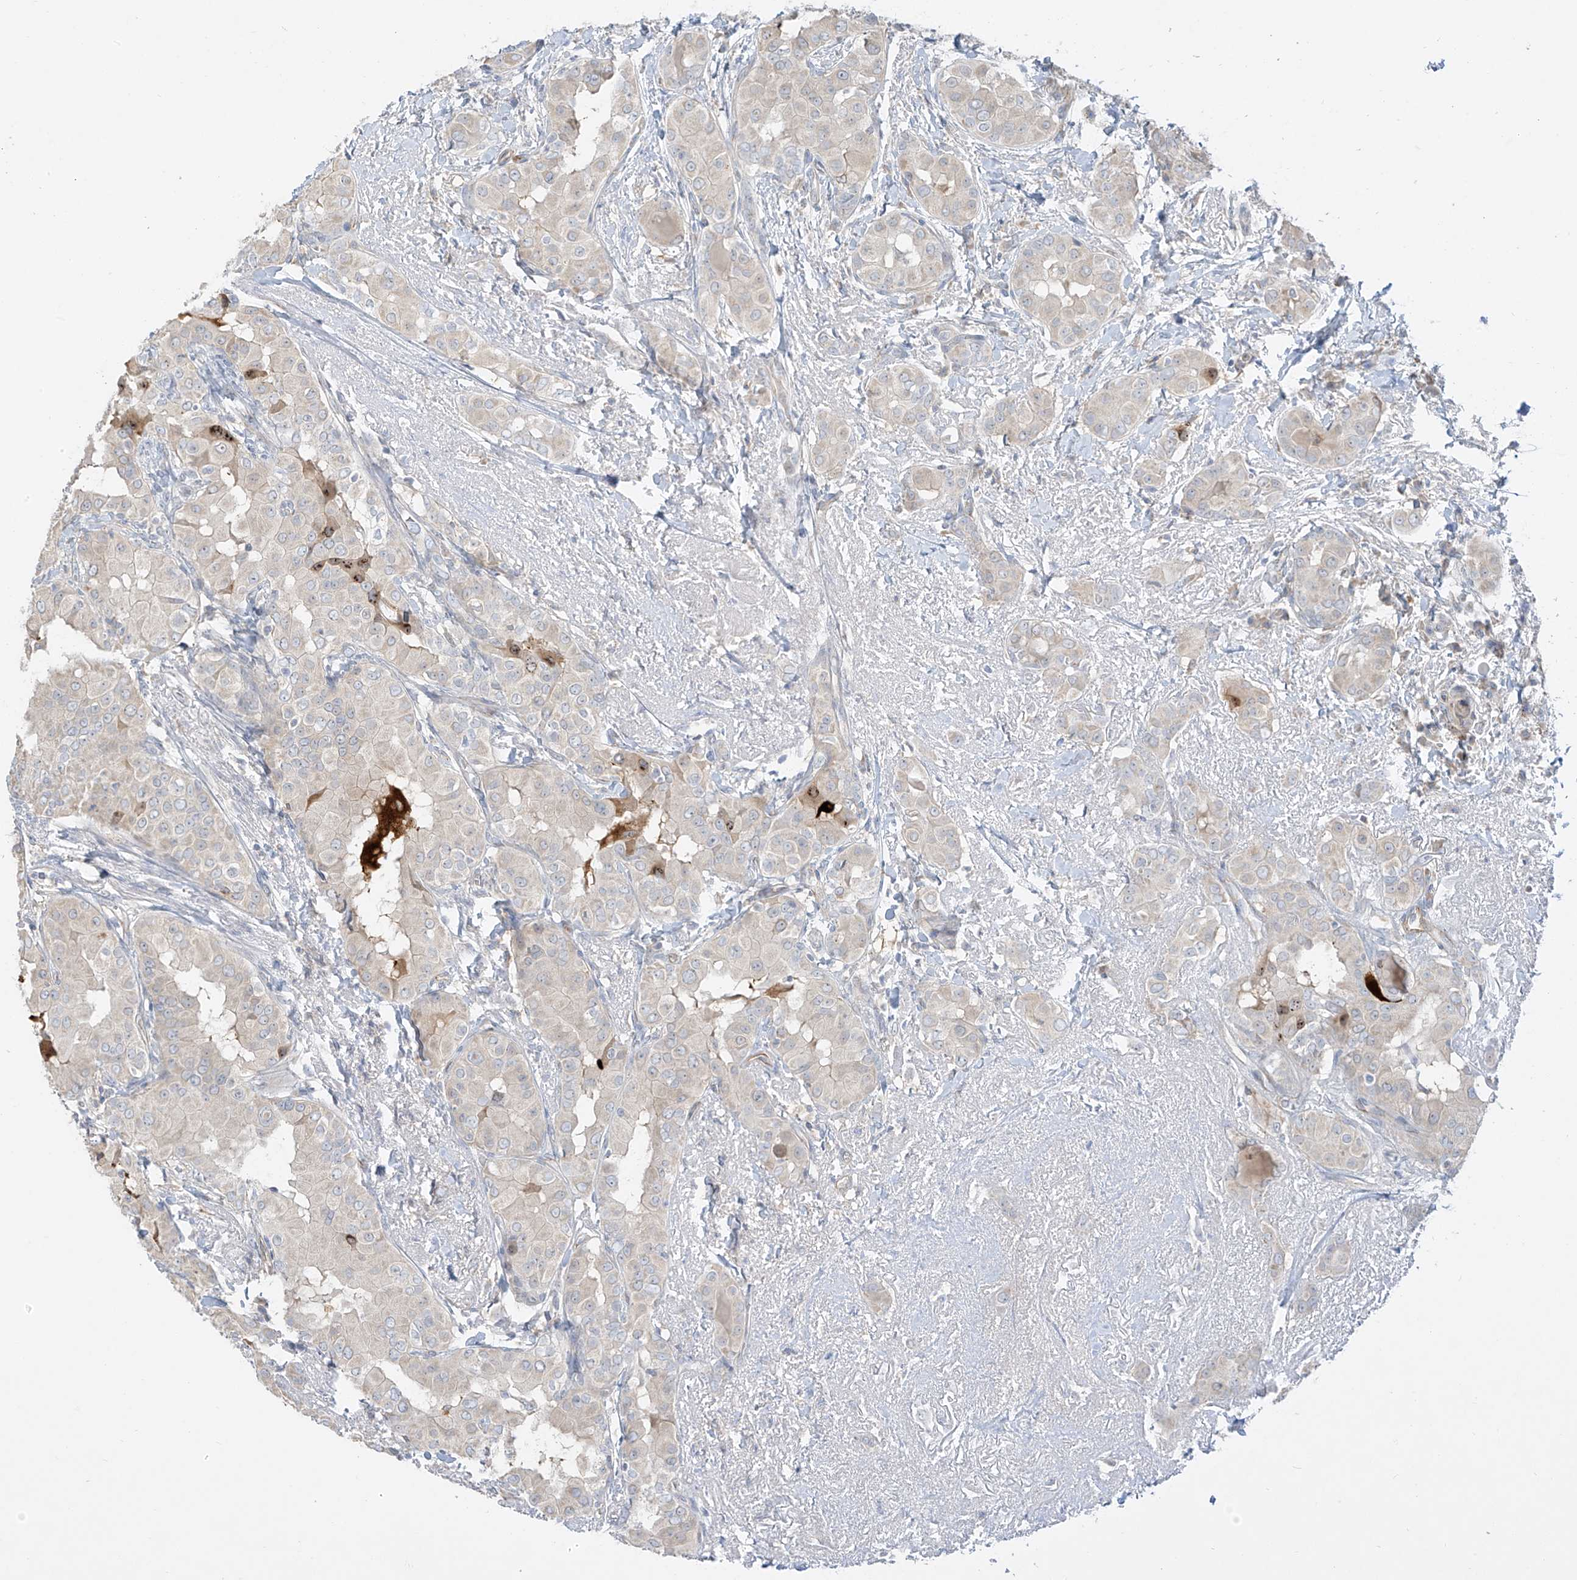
{"staining": {"intensity": "weak", "quantity": "<25%", "location": "cytoplasmic/membranous"}, "tissue": "thyroid cancer", "cell_type": "Tumor cells", "image_type": "cancer", "snomed": [{"axis": "morphology", "description": "Papillary adenocarcinoma, NOS"}, {"axis": "topography", "description": "Thyroid gland"}], "caption": "An immunohistochemistry (IHC) photomicrograph of papillary adenocarcinoma (thyroid) is shown. There is no staining in tumor cells of papillary adenocarcinoma (thyroid).", "gene": "C2orf42", "patient": {"sex": "male", "age": 33}}